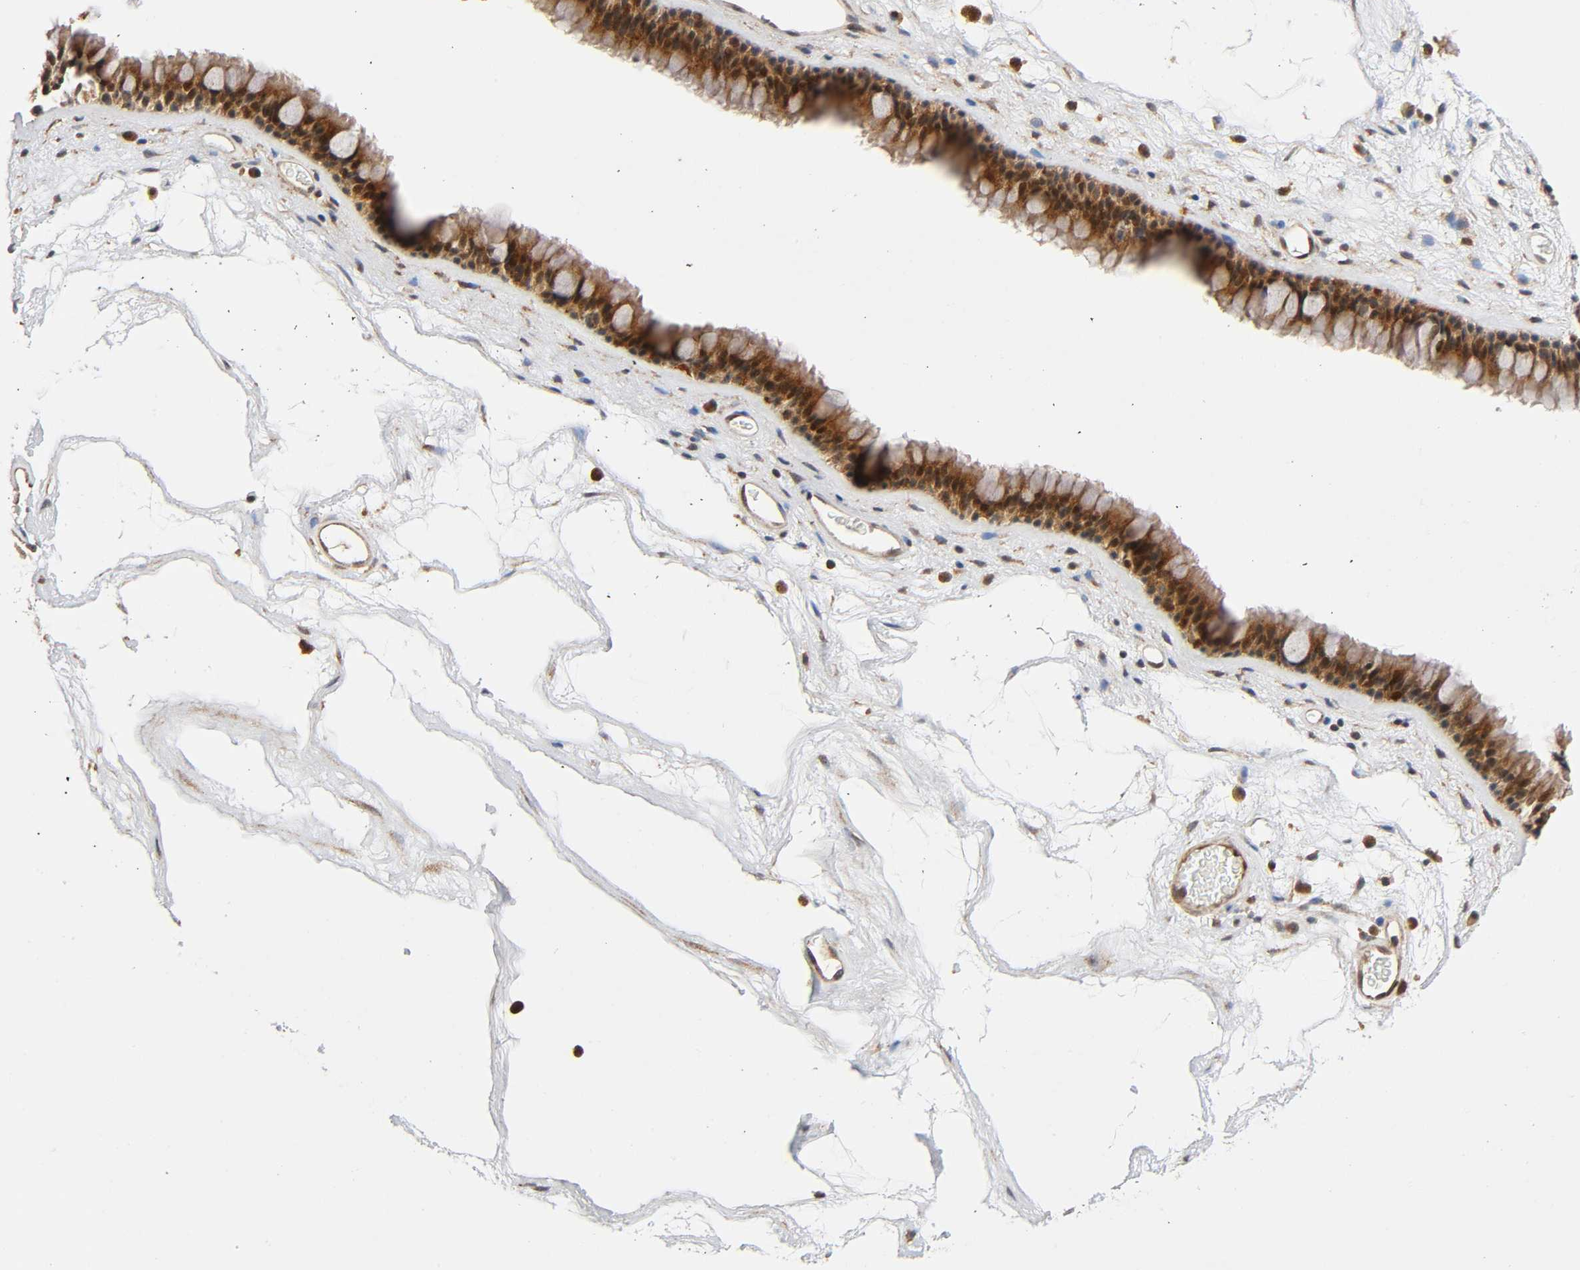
{"staining": {"intensity": "moderate", "quantity": ">75%", "location": "cytoplasmic/membranous,nuclear"}, "tissue": "nasopharynx", "cell_type": "Respiratory epithelial cells", "image_type": "normal", "snomed": [{"axis": "morphology", "description": "Normal tissue, NOS"}, {"axis": "morphology", "description": "Inflammation, NOS"}, {"axis": "topography", "description": "Nasopharynx"}], "caption": "Protein expression analysis of benign nasopharynx shows moderate cytoplasmic/membranous,nuclear staining in approximately >75% of respiratory epithelial cells.", "gene": "CASP9", "patient": {"sex": "male", "age": 48}}